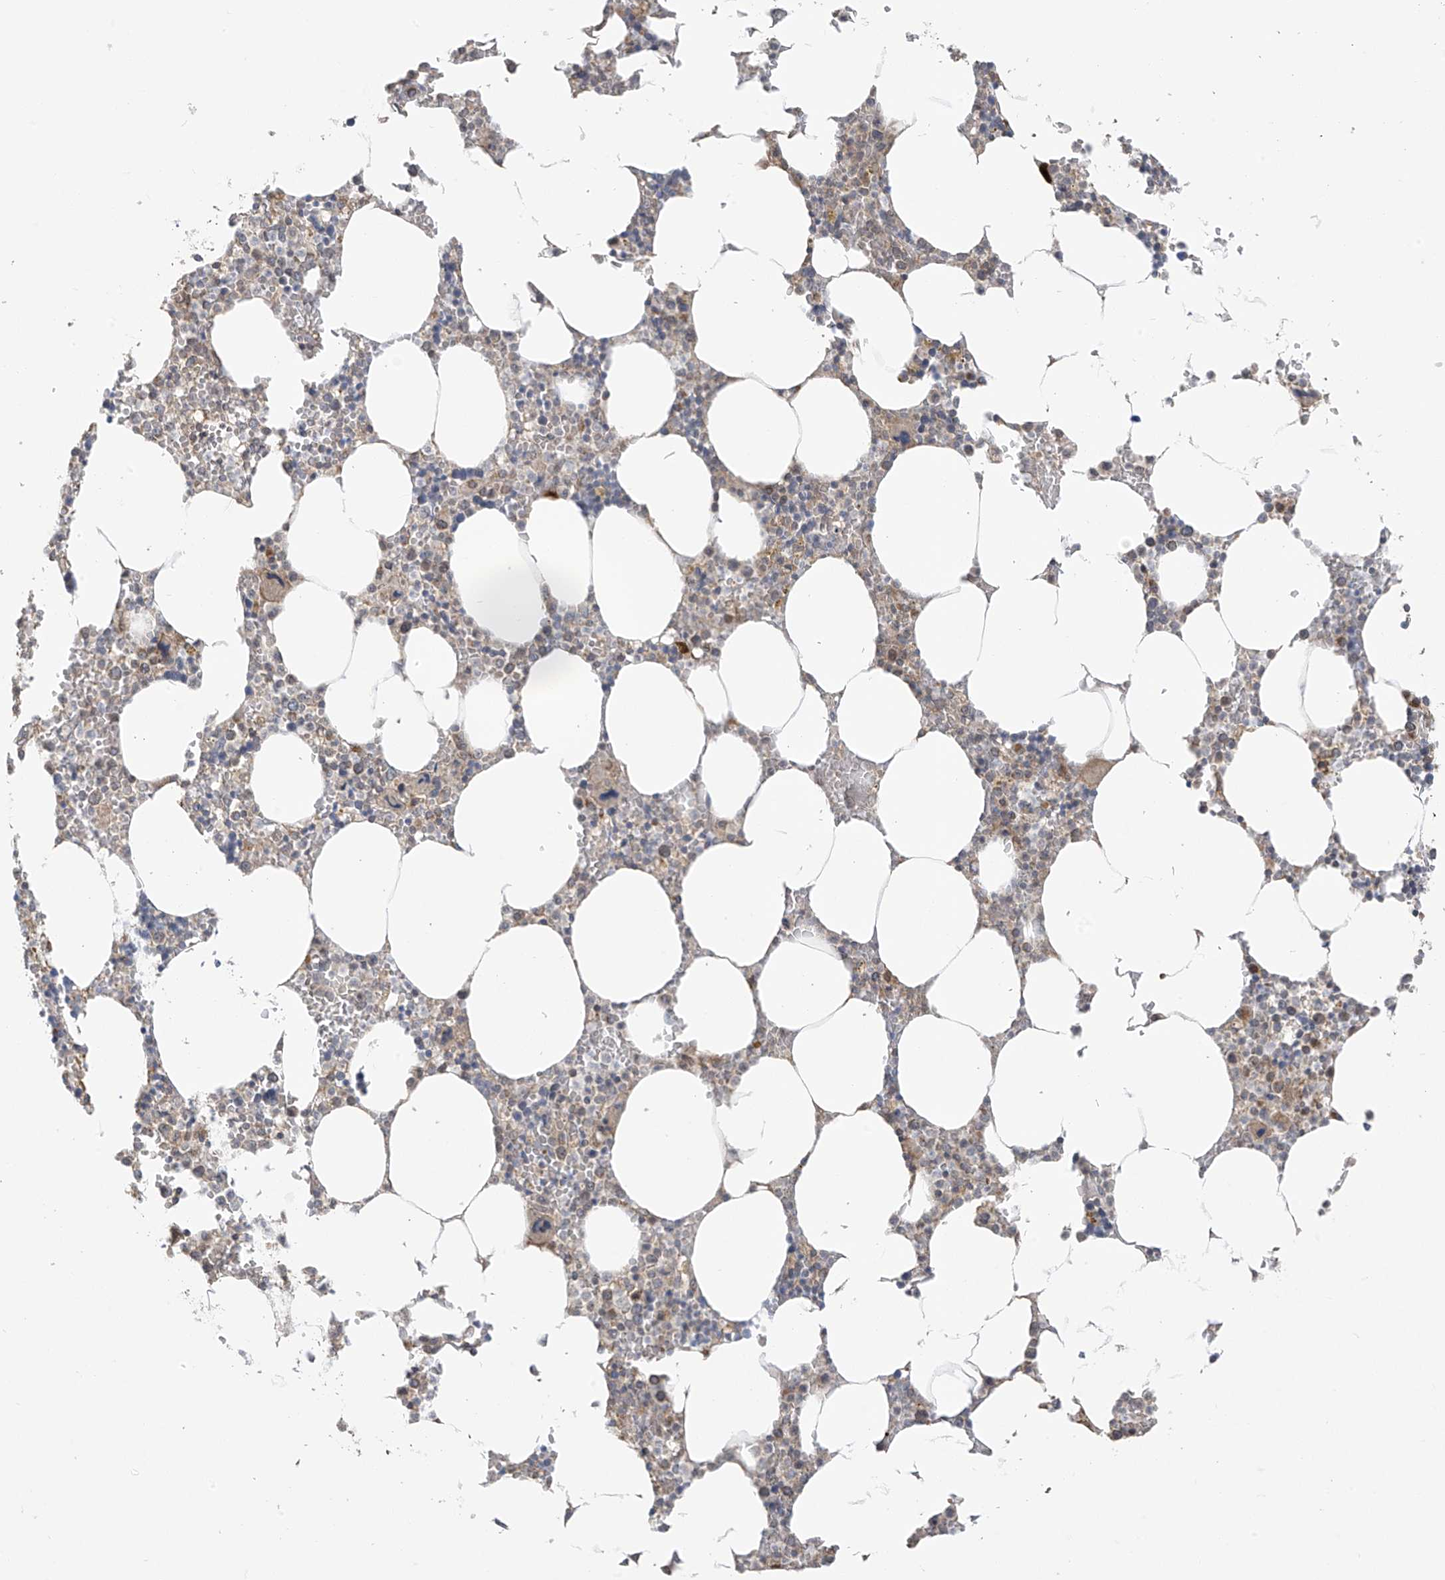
{"staining": {"intensity": "negative", "quantity": "none", "location": "none"}, "tissue": "bone marrow", "cell_type": "Hematopoietic cells", "image_type": "normal", "snomed": [{"axis": "morphology", "description": "Normal tissue, NOS"}, {"axis": "topography", "description": "Bone marrow"}], "caption": "Immunohistochemistry (IHC) of normal bone marrow shows no expression in hematopoietic cells. (DAB (3,3'-diaminobenzidine) IHC, high magnification).", "gene": "HDDC2", "patient": {"sex": "male", "age": 70}}